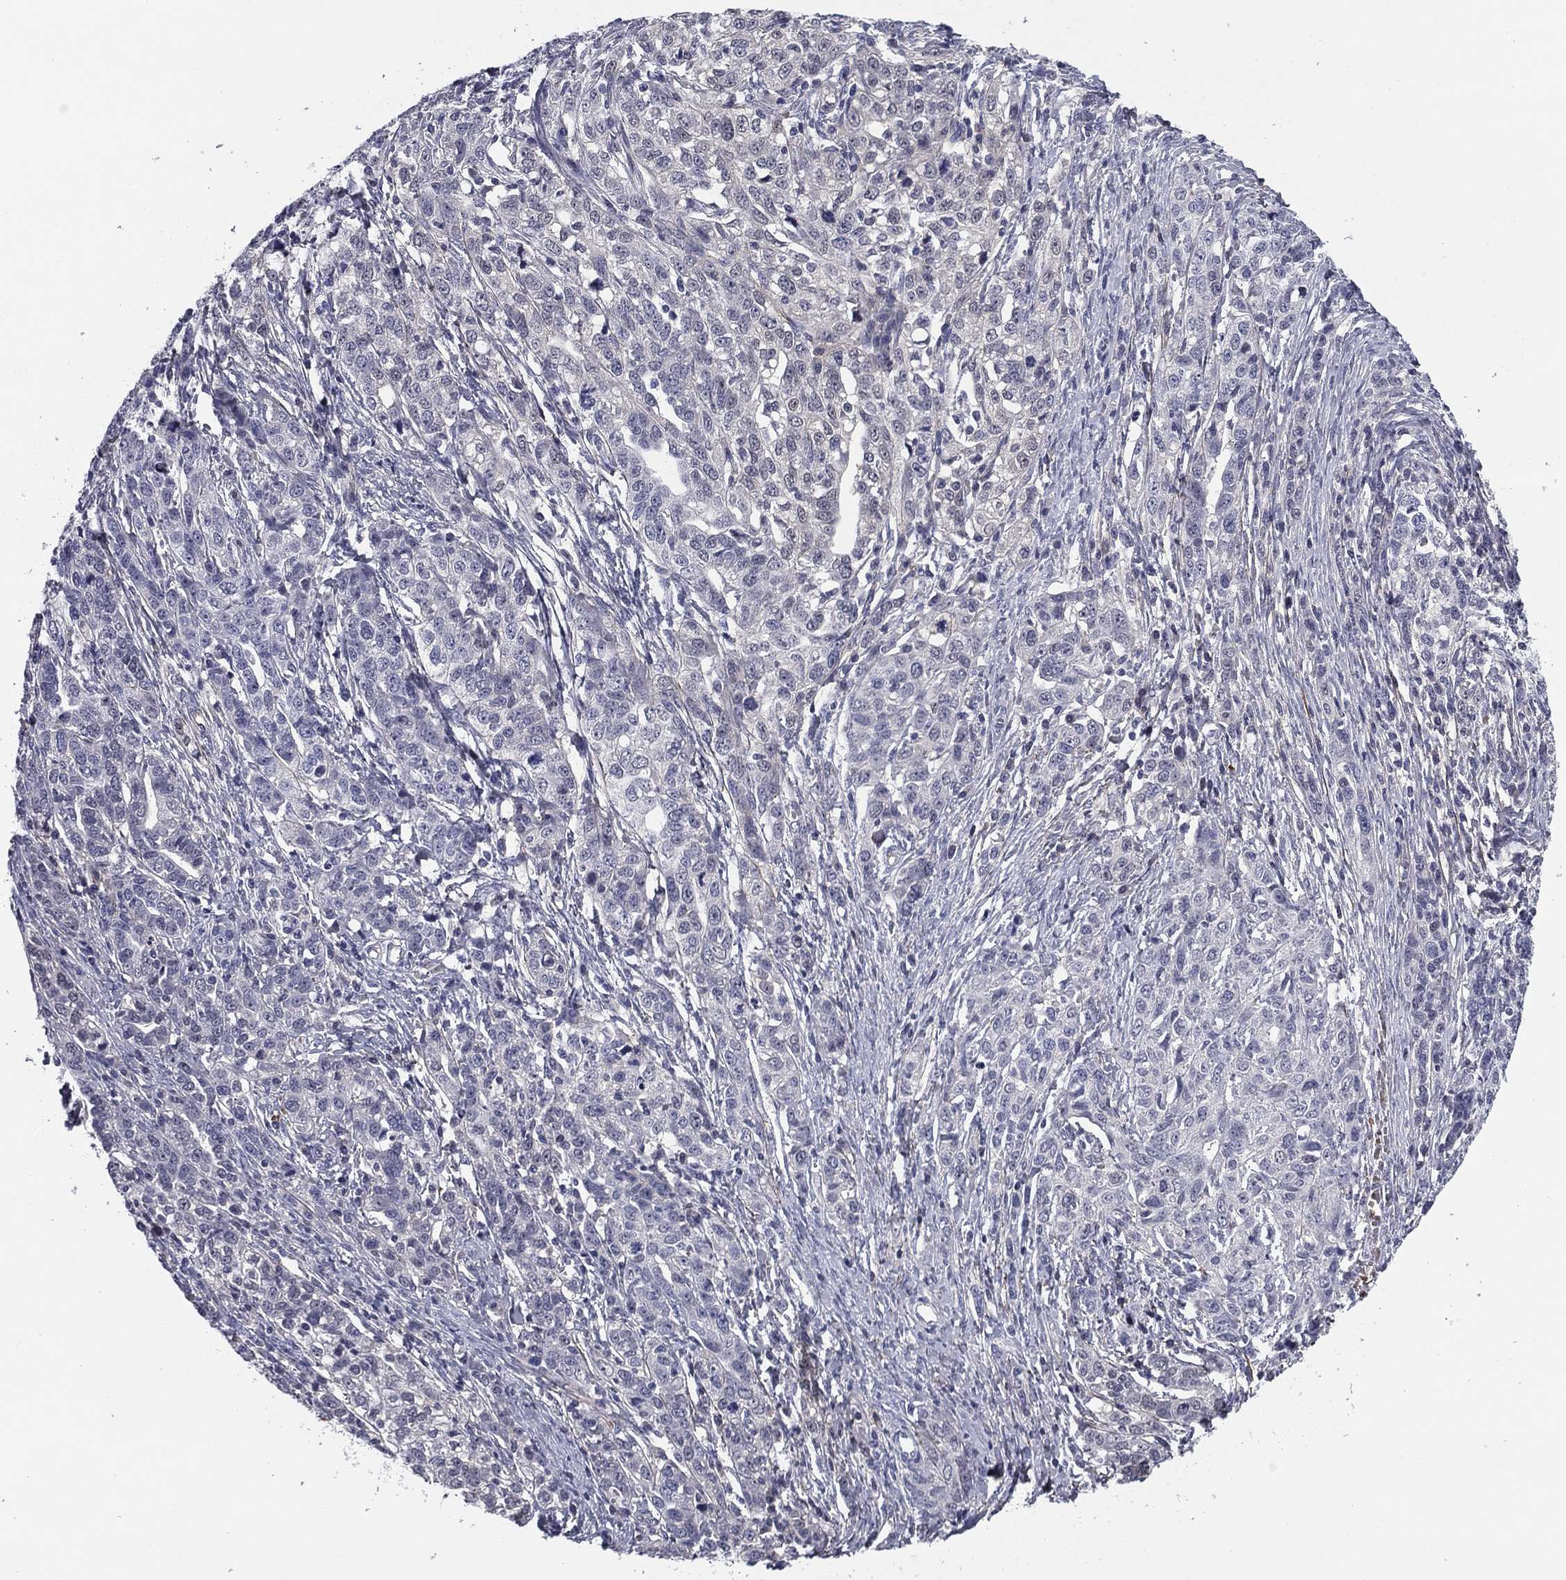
{"staining": {"intensity": "negative", "quantity": "none", "location": "none"}, "tissue": "ovarian cancer", "cell_type": "Tumor cells", "image_type": "cancer", "snomed": [{"axis": "morphology", "description": "Cystadenocarcinoma, serous, NOS"}, {"axis": "topography", "description": "Ovary"}], "caption": "Photomicrograph shows no protein positivity in tumor cells of ovarian cancer (serous cystadenocarcinoma) tissue. (Brightfield microscopy of DAB (3,3'-diaminobenzidine) immunohistochemistry at high magnification).", "gene": "REXO5", "patient": {"sex": "female", "age": 71}}